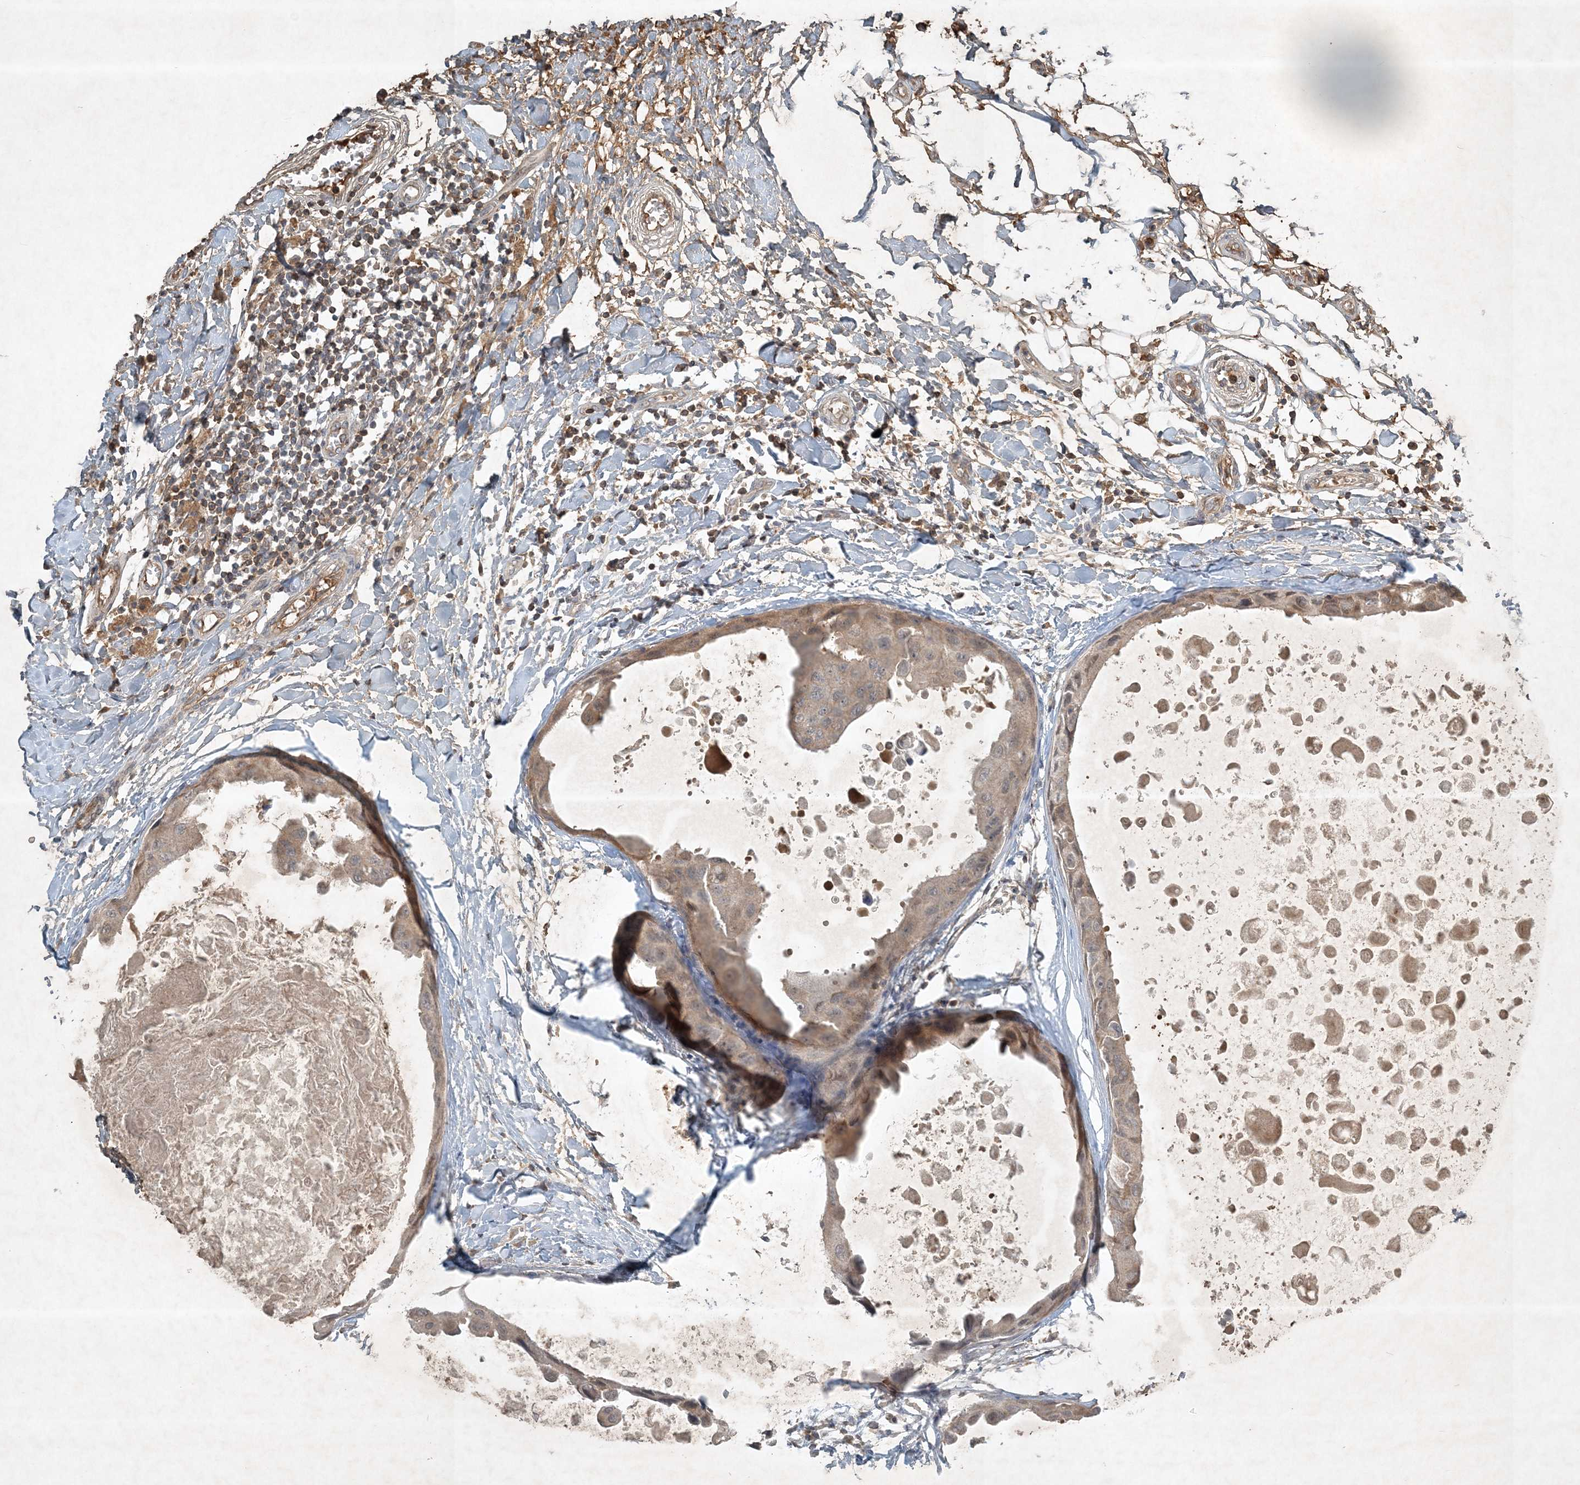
{"staining": {"intensity": "moderate", "quantity": "<25%", "location": "cytoplasmic/membranous"}, "tissue": "breast cancer", "cell_type": "Tumor cells", "image_type": "cancer", "snomed": [{"axis": "morphology", "description": "Duct carcinoma"}, {"axis": "topography", "description": "Breast"}], "caption": "Breast invasive ductal carcinoma was stained to show a protein in brown. There is low levels of moderate cytoplasmic/membranous staining in approximately <25% of tumor cells.", "gene": "TNFAIP6", "patient": {"sex": "female", "age": 27}}